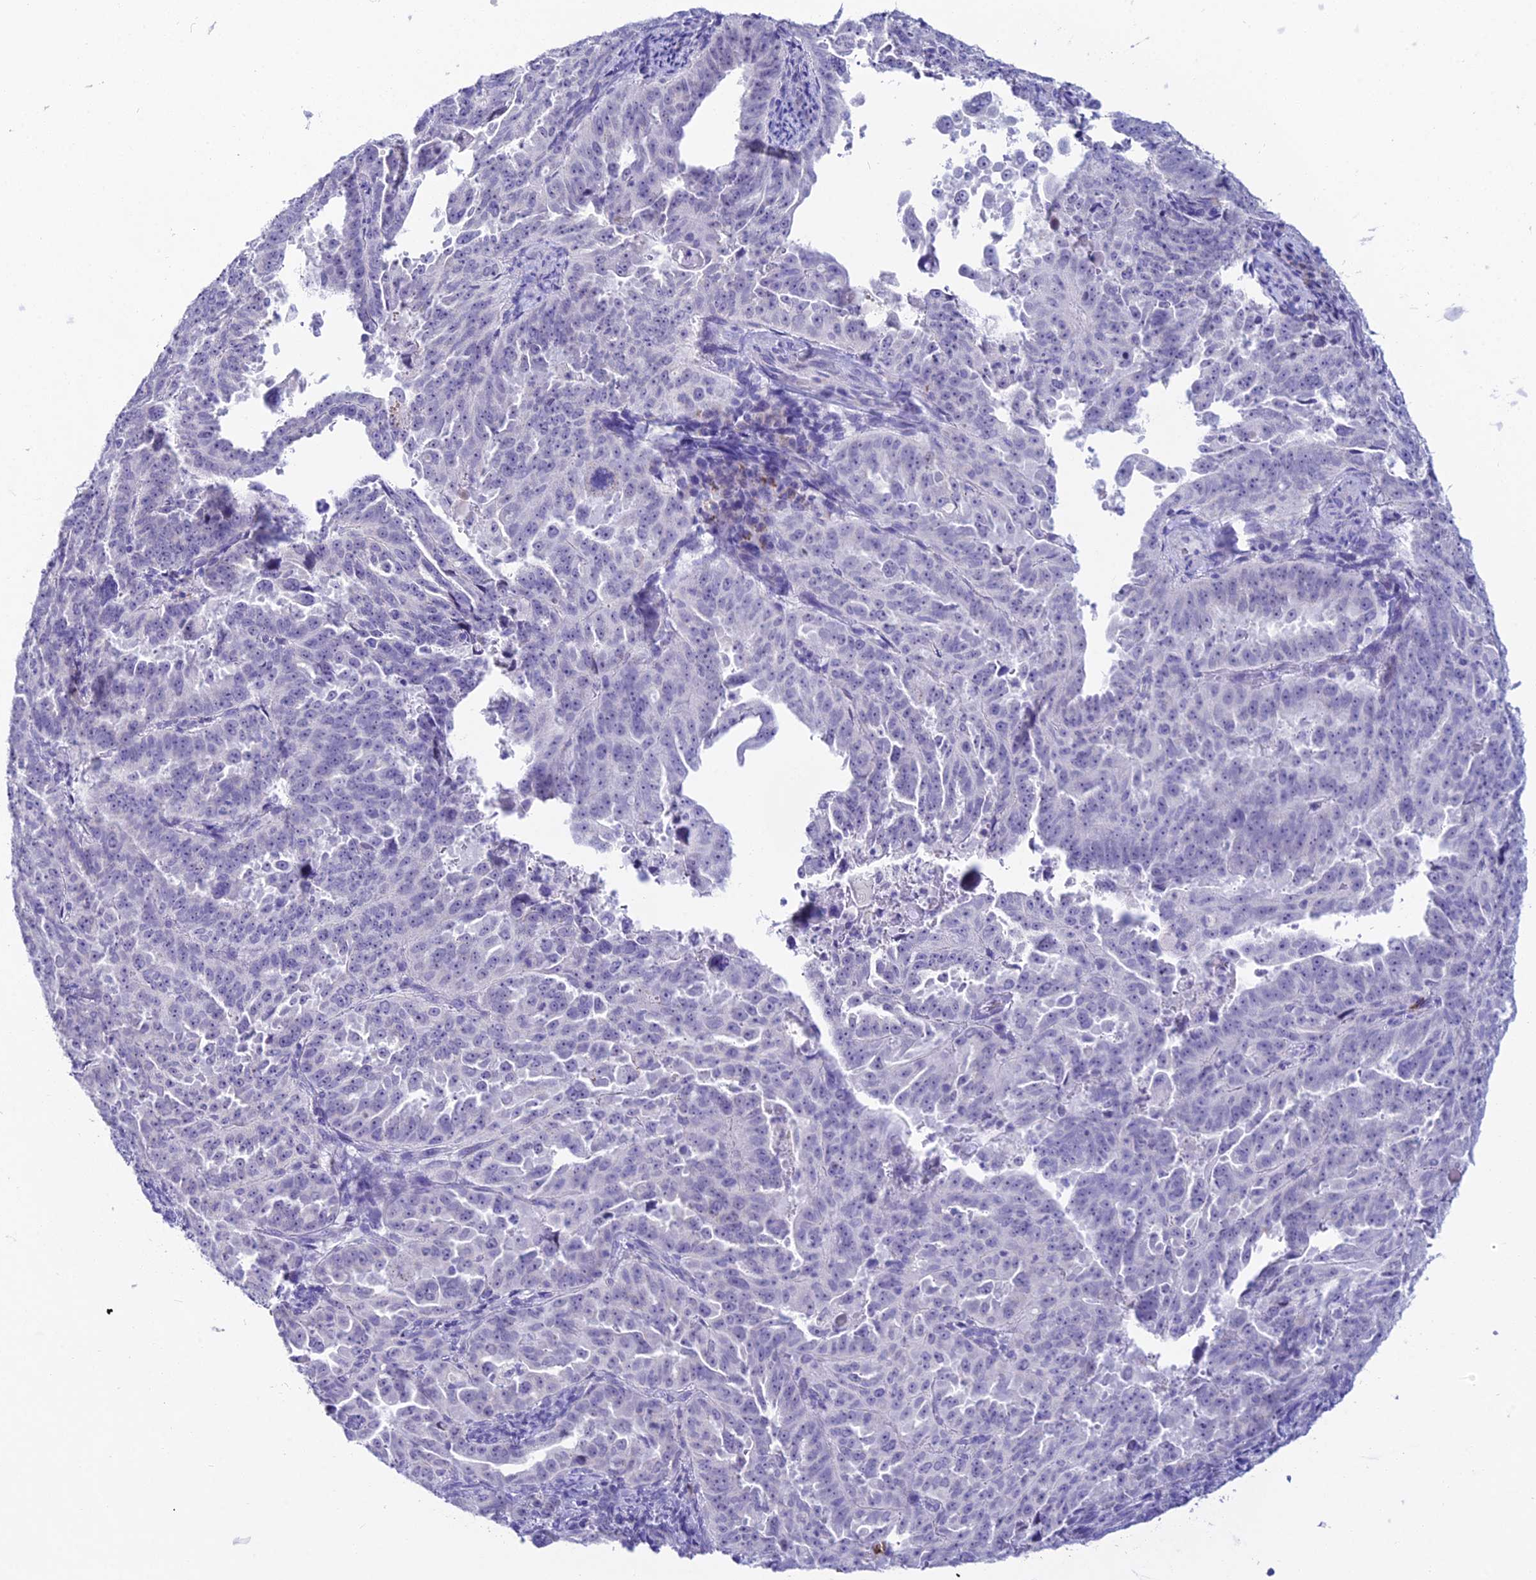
{"staining": {"intensity": "negative", "quantity": "none", "location": "none"}, "tissue": "endometrial cancer", "cell_type": "Tumor cells", "image_type": "cancer", "snomed": [{"axis": "morphology", "description": "Adenocarcinoma, NOS"}, {"axis": "topography", "description": "Endometrium"}], "caption": "High magnification brightfield microscopy of endometrial cancer stained with DAB (3,3'-diaminobenzidine) (brown) and counterstained with hematoxylin (blue): tumor cells show no significant positivity.", "gene": "CGB2", "patient": {"sex": "female", "age": 65}}